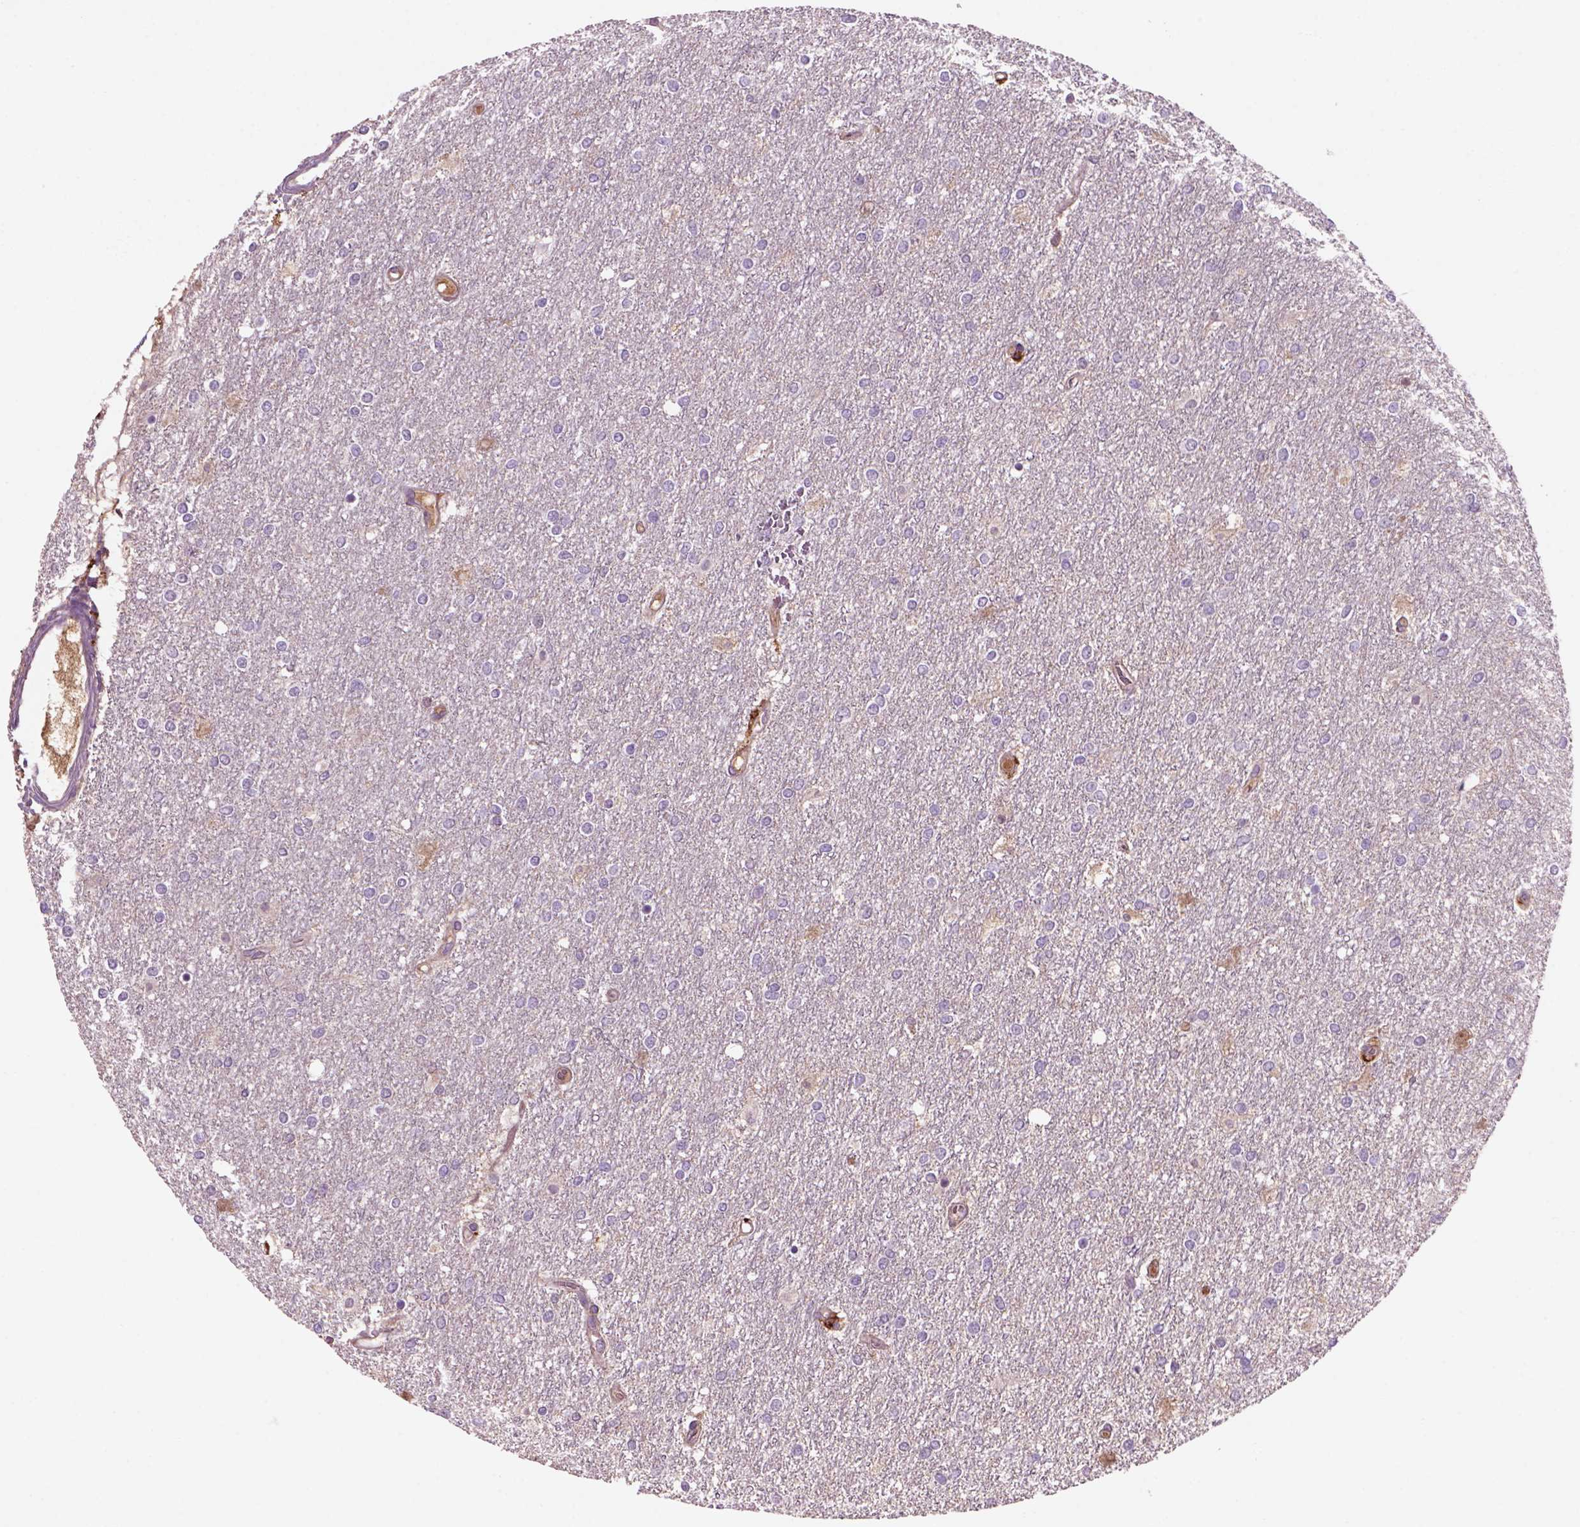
{"staining": {"intensity": "negative", "quantity": "none", "location": "none"}, "tissue": "glioma", "cell_type": "Tumor cells", "image_type": "cancer", "snomed": [{"axis": "morphology", "description": "Glioma, malignant, High grade"}, {"axis": "topography", "description": "Brain"}], "caption": "Image shows no significant protein positivity in tumor cells of malignant glioma (high-grade).", "gene": "CD14", "patient": {"sex": "female", "age": 61}}